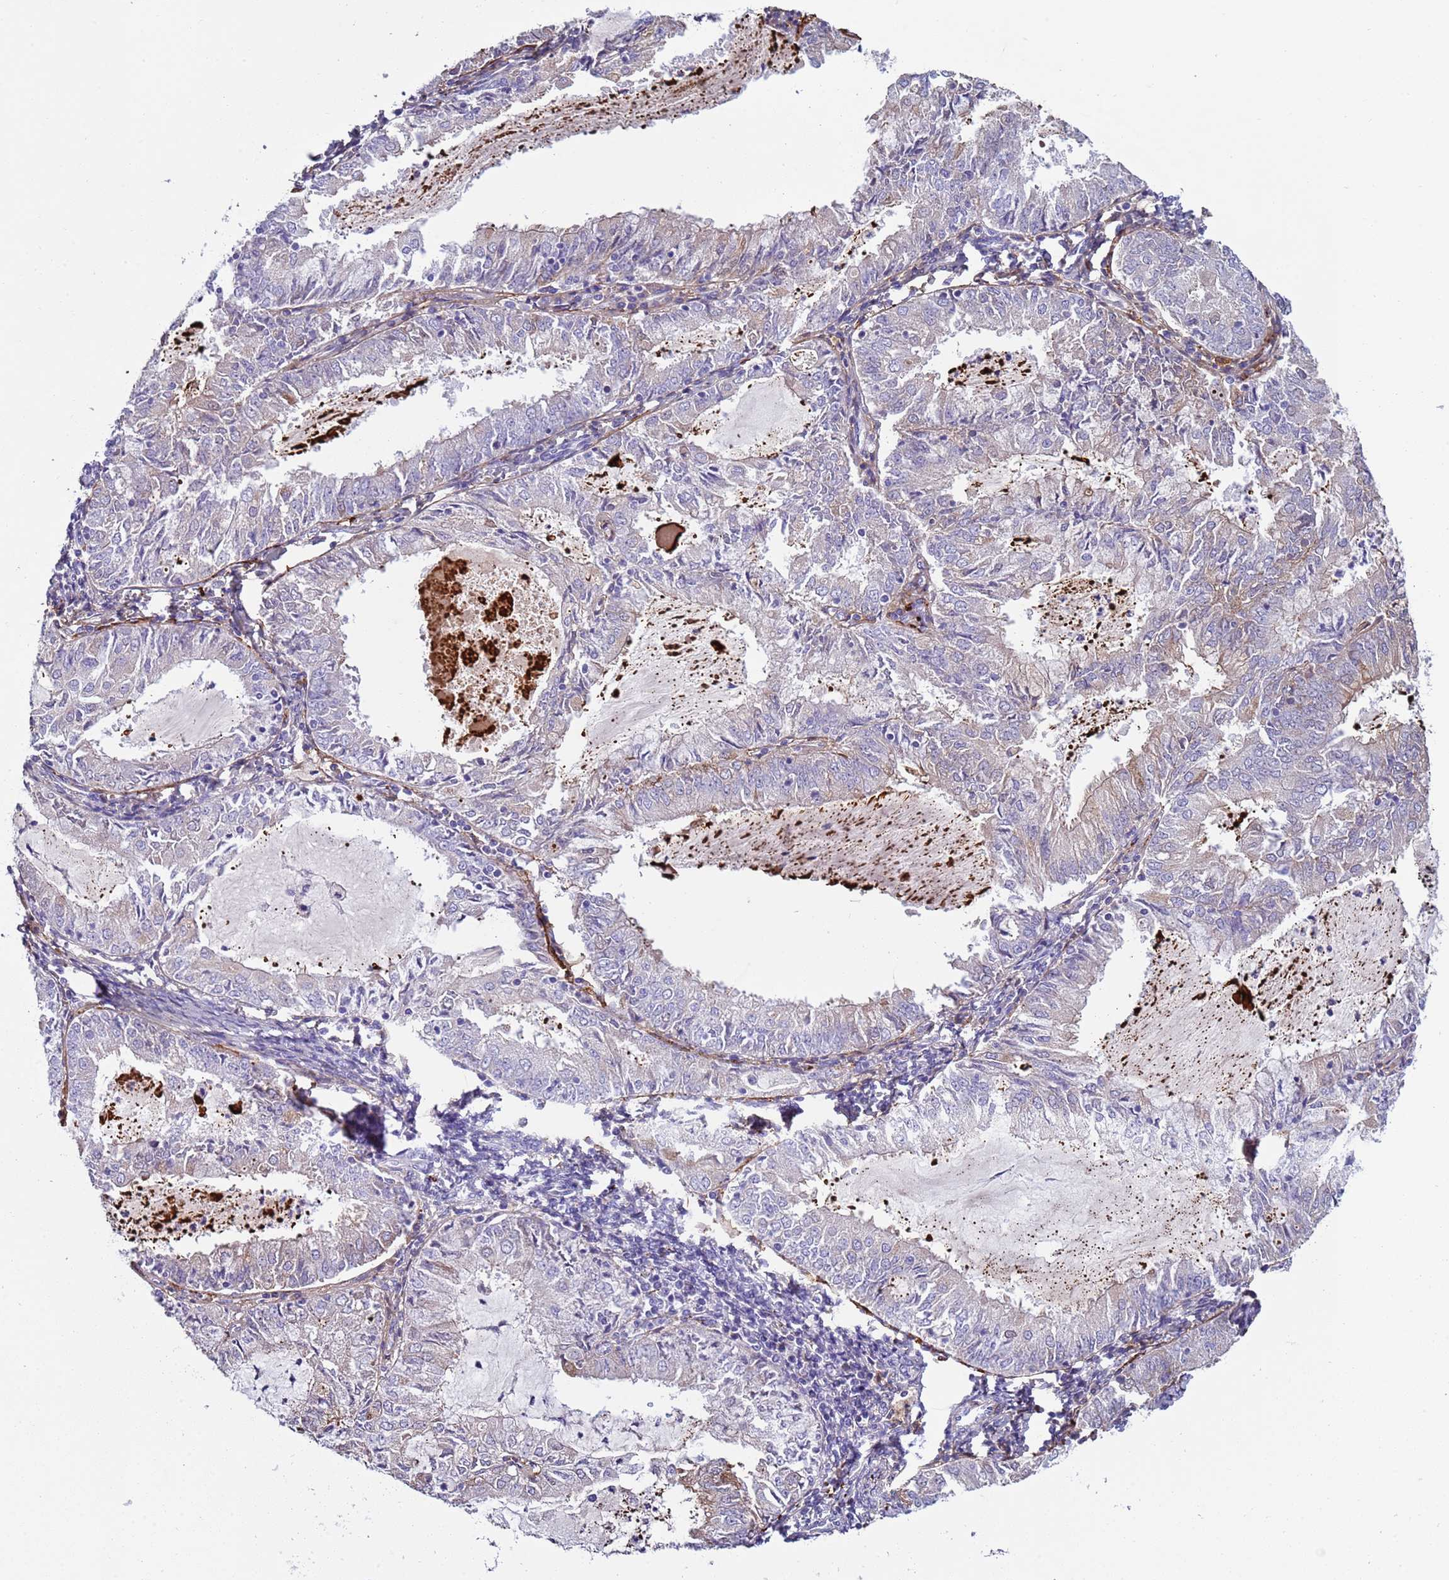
{"staining": {"intensity": "negative", "quantity": "none", "location": "none"}, "tissue": "endometrial cancer", "cell_type": "Tumor cells", "image_type": "cancer", "snomed": [{"axis": "morphology", "description": "Adenocarcinoma, NOS"}, {"axis": "topography", "description": "Endometrium"}], "caption": "IHC photomicrograph of neoplastic tissue: human endometrial adenocarcinoma stained with DAB demonstrates no significant protein staining in tumor cells.", "gene": "TRIM51", "patient": {"sex": "female", "age": 57}}